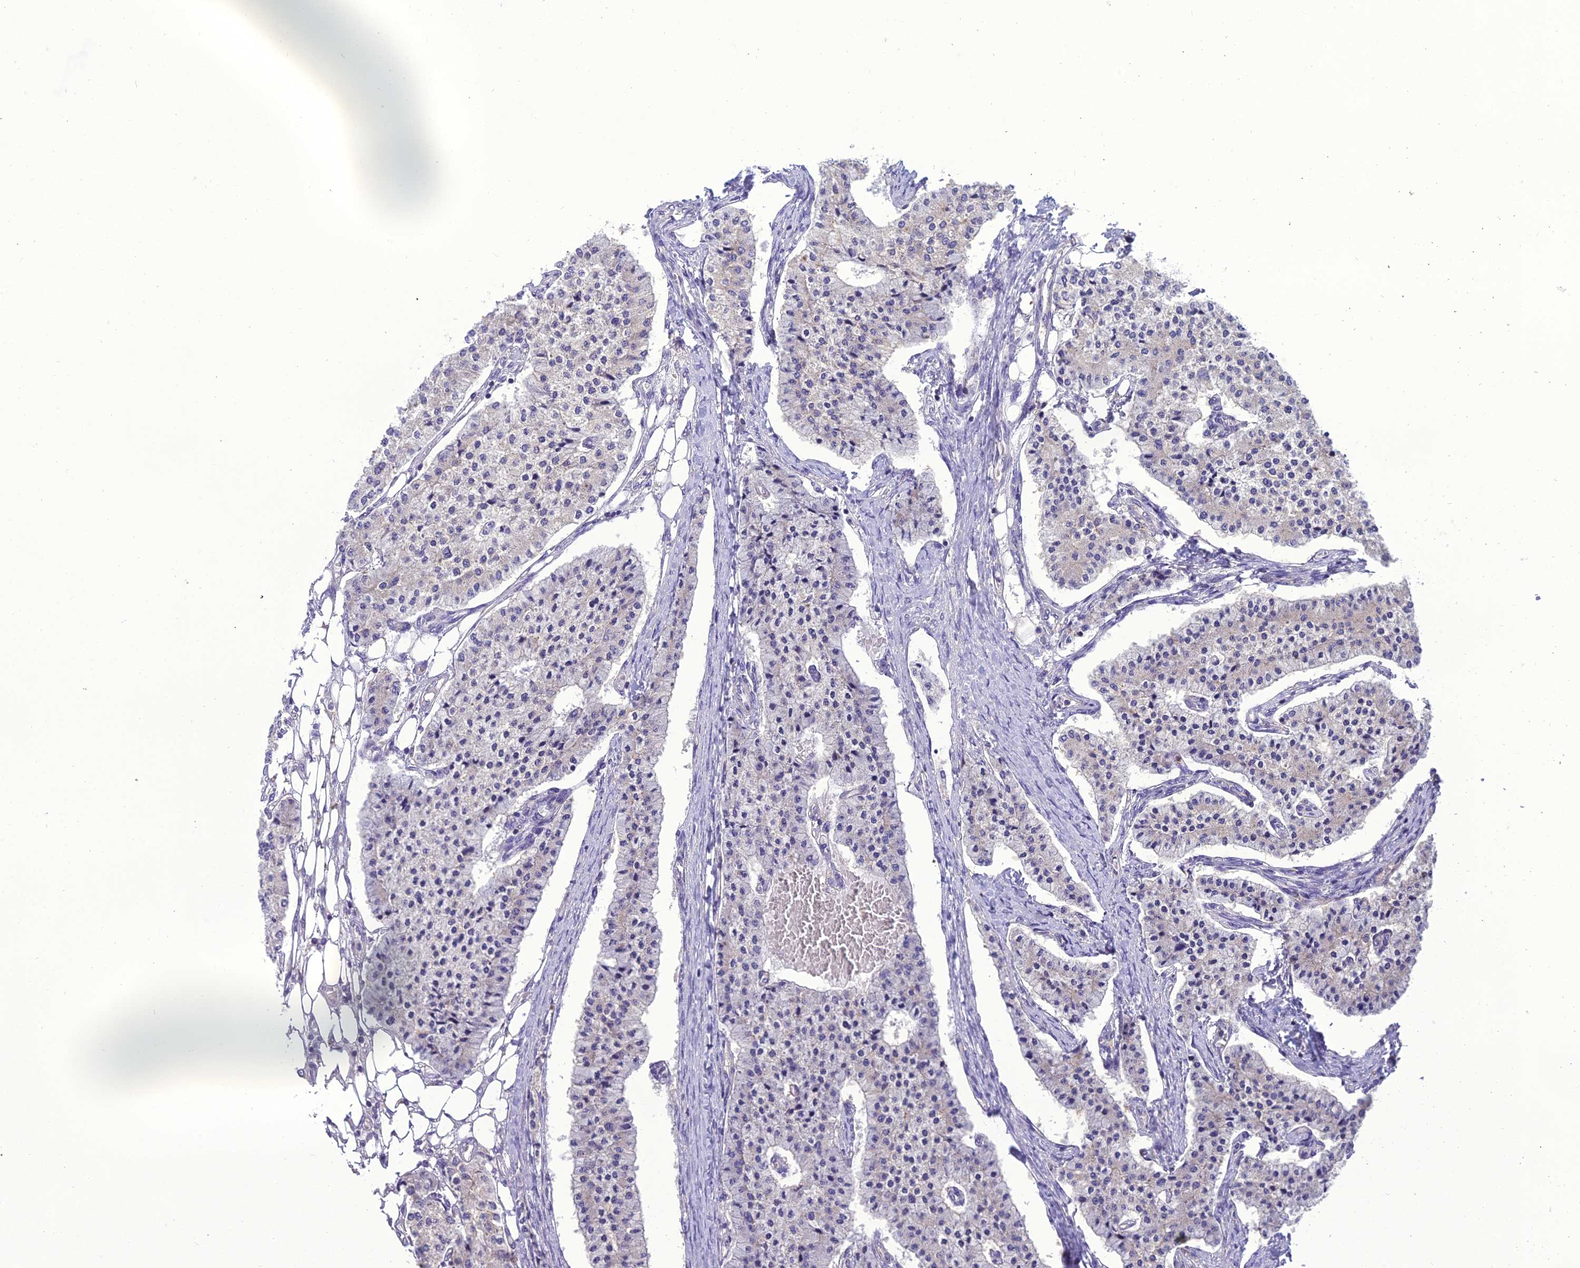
{"staining": {"intensity": "negative", "quantity": "none", "location": "none"}, "tissue": "carcinoid", "cell_type": "Tumor cells", "image_type": "cancer", "snomed": [{"axis": "morphology", "description": "Carcinoid, malignant, NOS"}, {"axis": "topography", "description": "Colon"}], "caption": "High magnification brightfield microscopy of carcinoid stained with DAB (3,3'-diaminobenzidine) (brown) and counterstained with hematoxylin (blue): tumor cells show no significant expression.", "gene": "GOLPH3", "patient": {"sex": "female", "age": 52}}